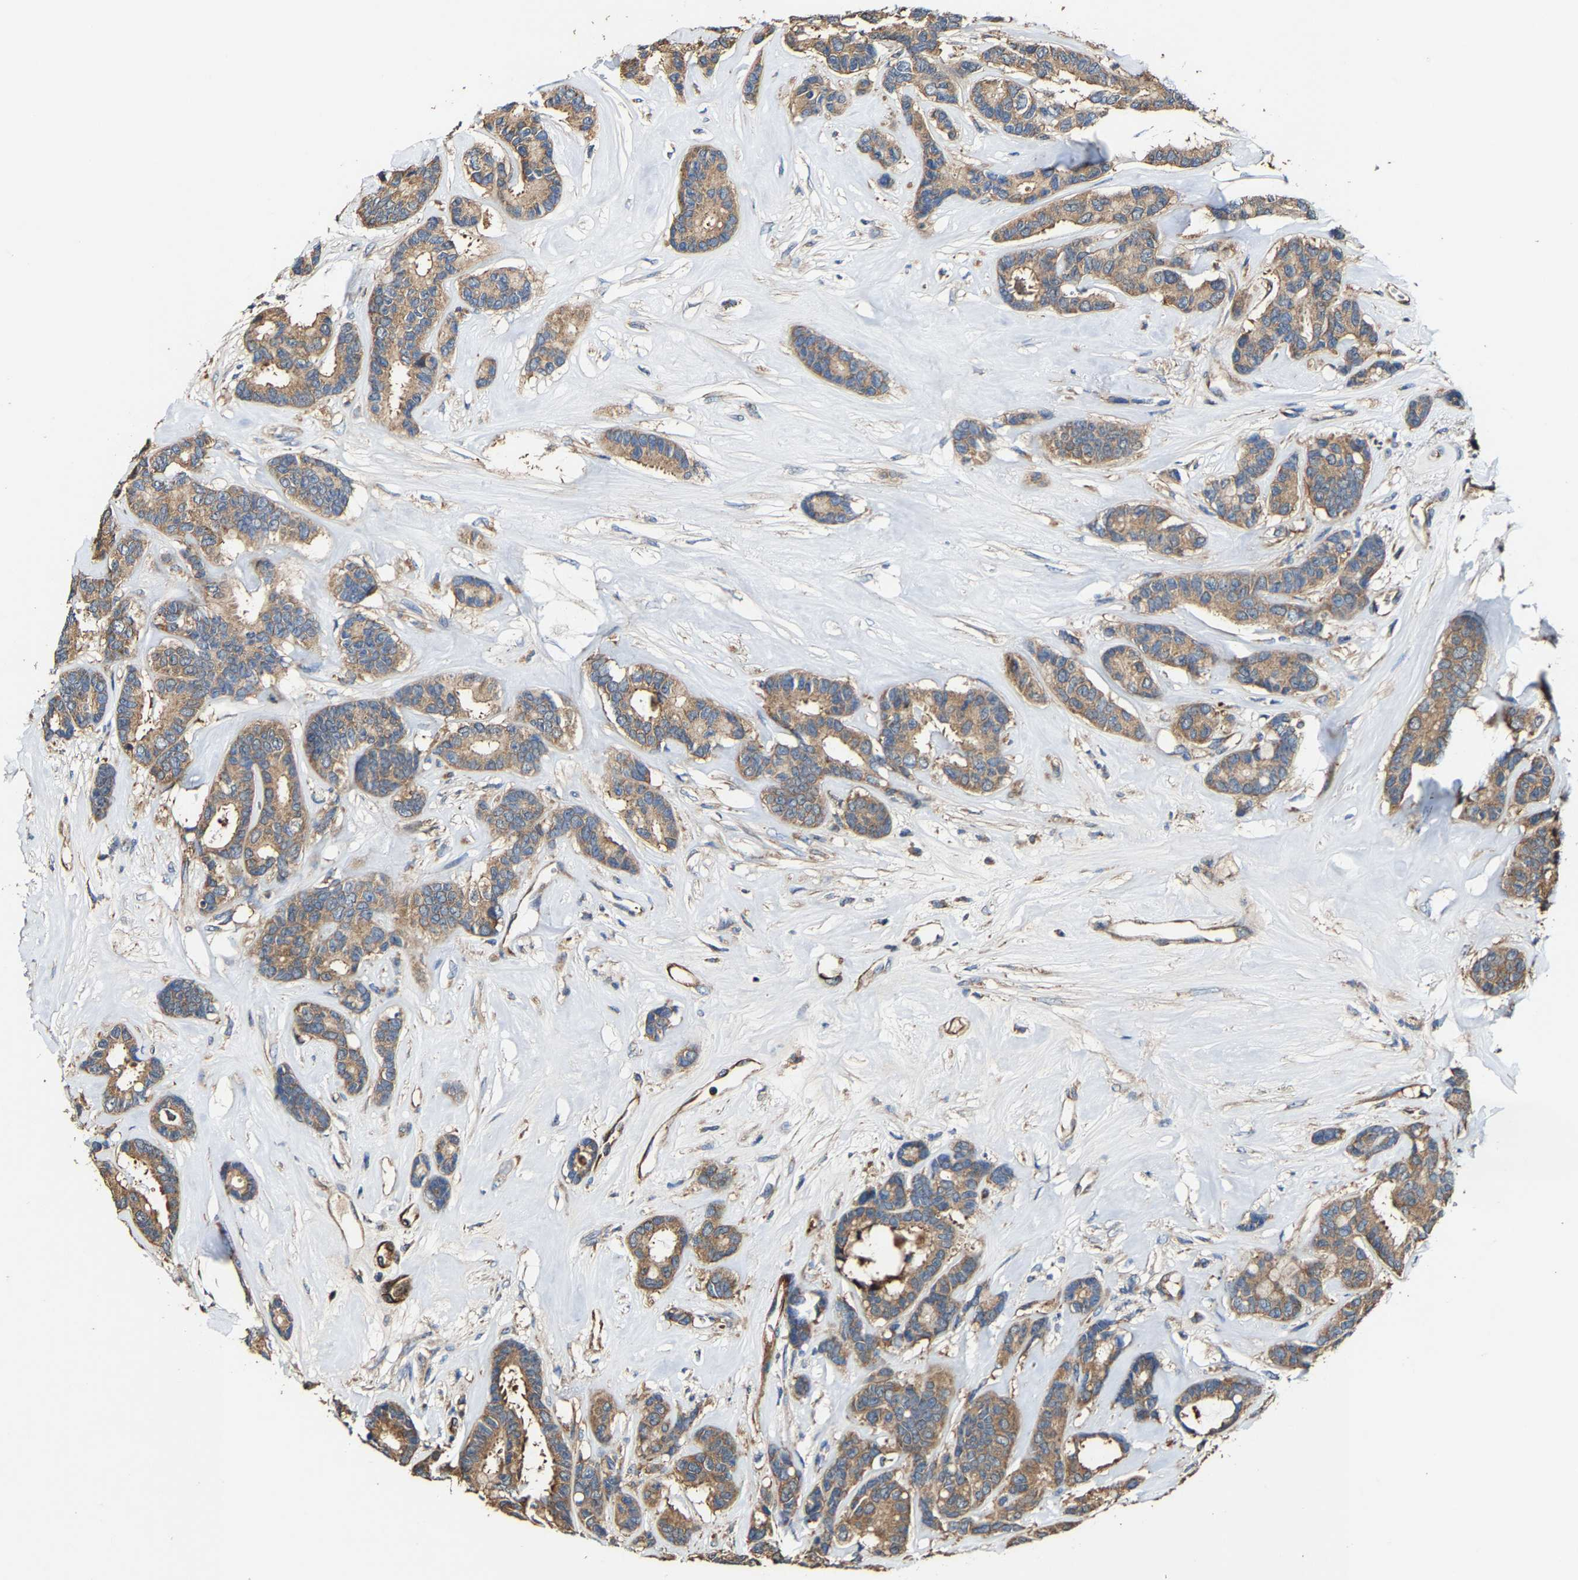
{"staining": {"intensity": "moderate", "quantity": ">75%", "location": "cytoplasmic/membranous"}, "tissue": "breast cancer", "cell_type": "Tumor cells", "image_type": "cancer", "snomed": [{"axis": "morphology", "description": "Duct carcinoma"}, {"axis": "topography", "description": "Breast"}], "caption": "Moderate cytoplasmic/membranous expression for a protein is identified in about >75% of tumor cells of breast infiltrating ductal carcinoma using IHC.", "gene": "GFRA3", "patient": {"sex": "female", "age": 87}}